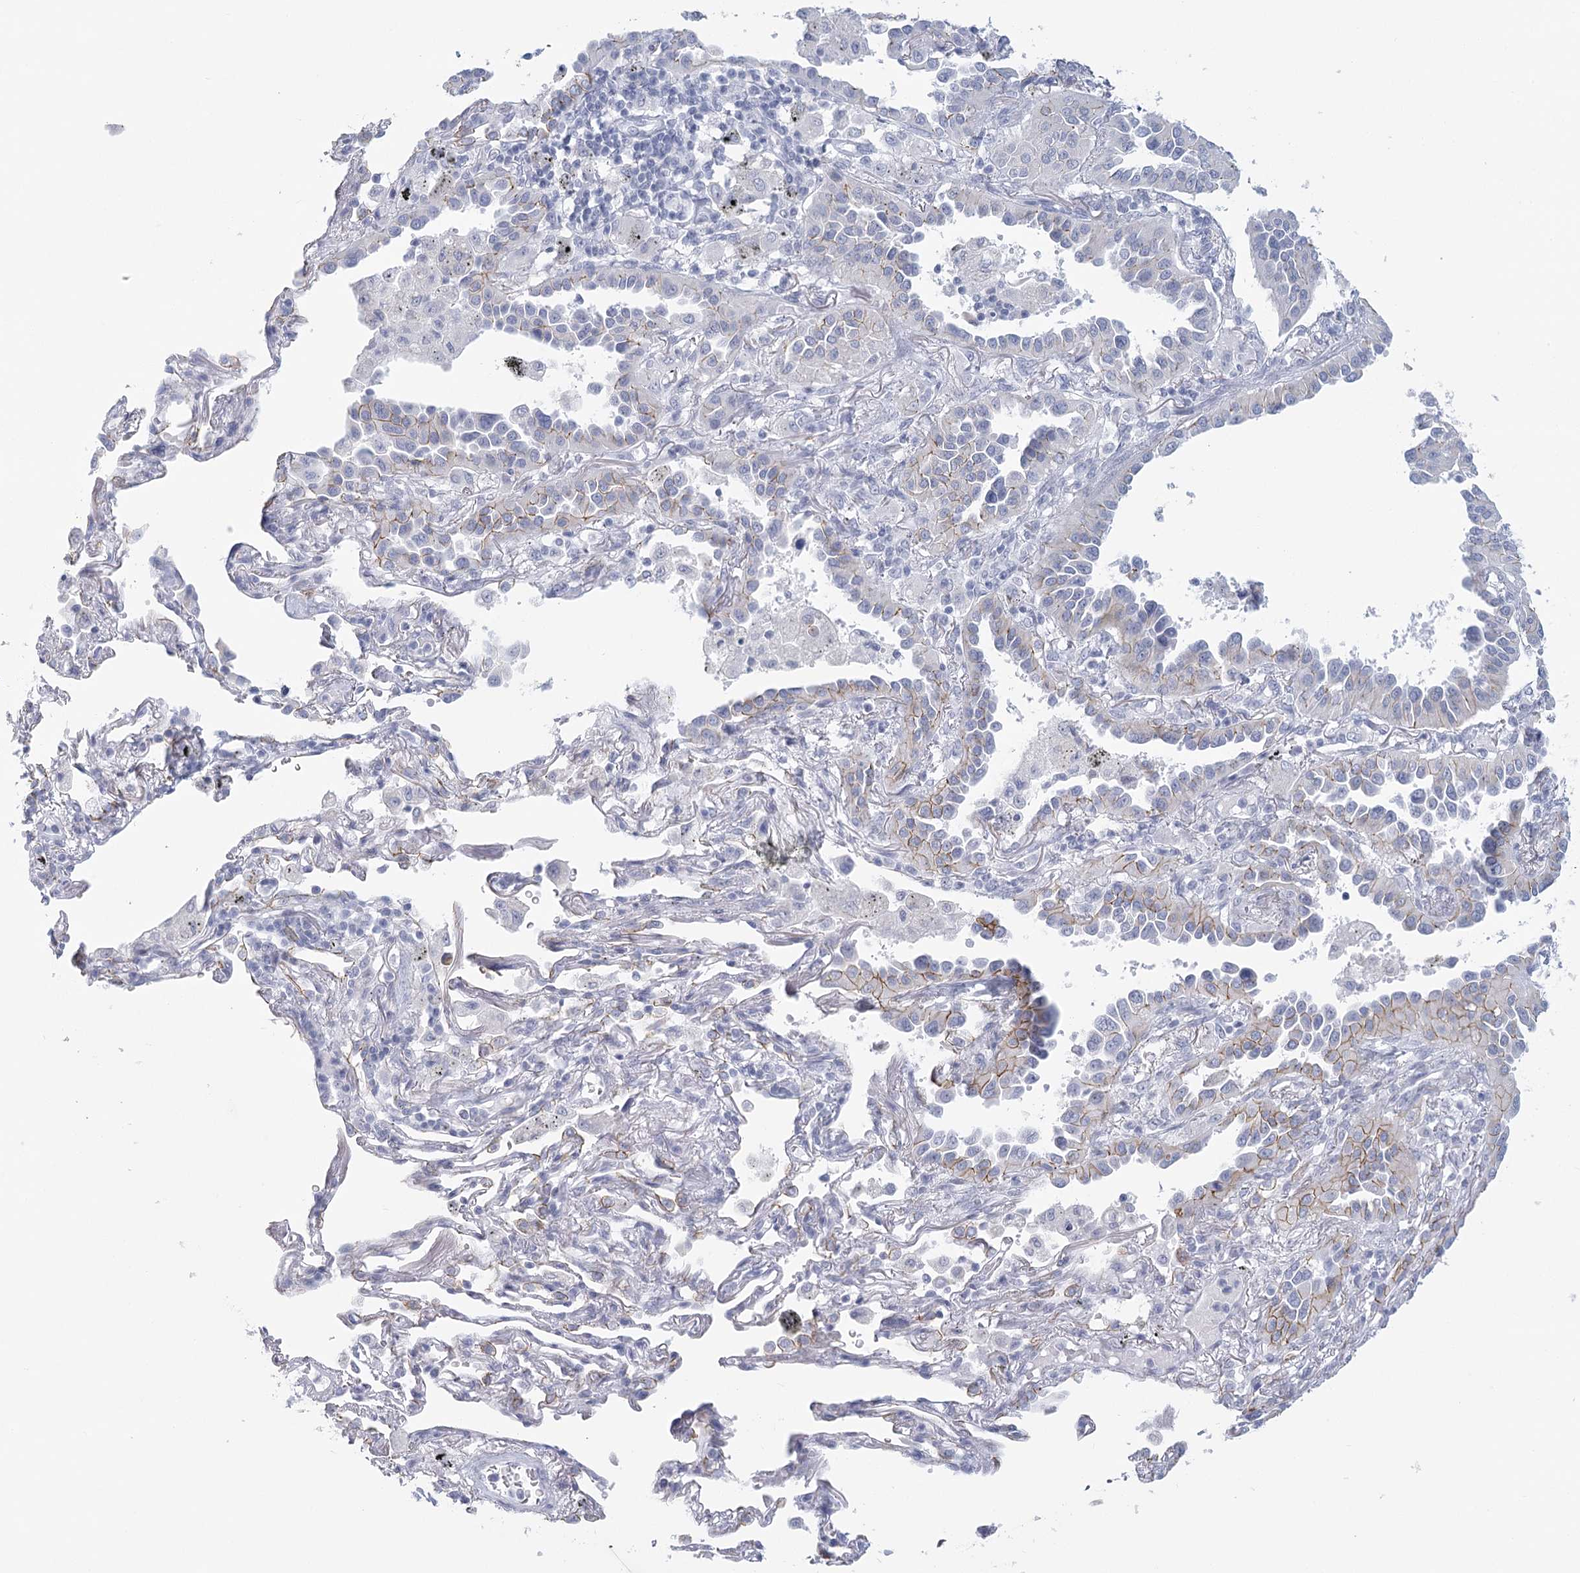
{"staining": {"intensity": "weak", "quantity": "25%-75%", "location": "cytoplasmic/membranous"}, "tissue": "lung cancer", "cell_type": "Tumor cells", "image_type": "cancer", "snomed": [{"axis": "morphology", "description": "Normal tissue, NOS"}, {"axis": "morphology", "description": "Adenocarcinoma, NOS"}, {"axis": "topography", "description": "Lung"}], "caption": "IHC of lung cancer (adenocarcinoma) reveals low levels of weak cytoplasmic/membranous positivity in about 25%-75% of tumor cells. (DAB IHC with brightfield microscopy, high magnification).", "gene": "WNT8B", "patient": {"sex": "male", "age": 59}}